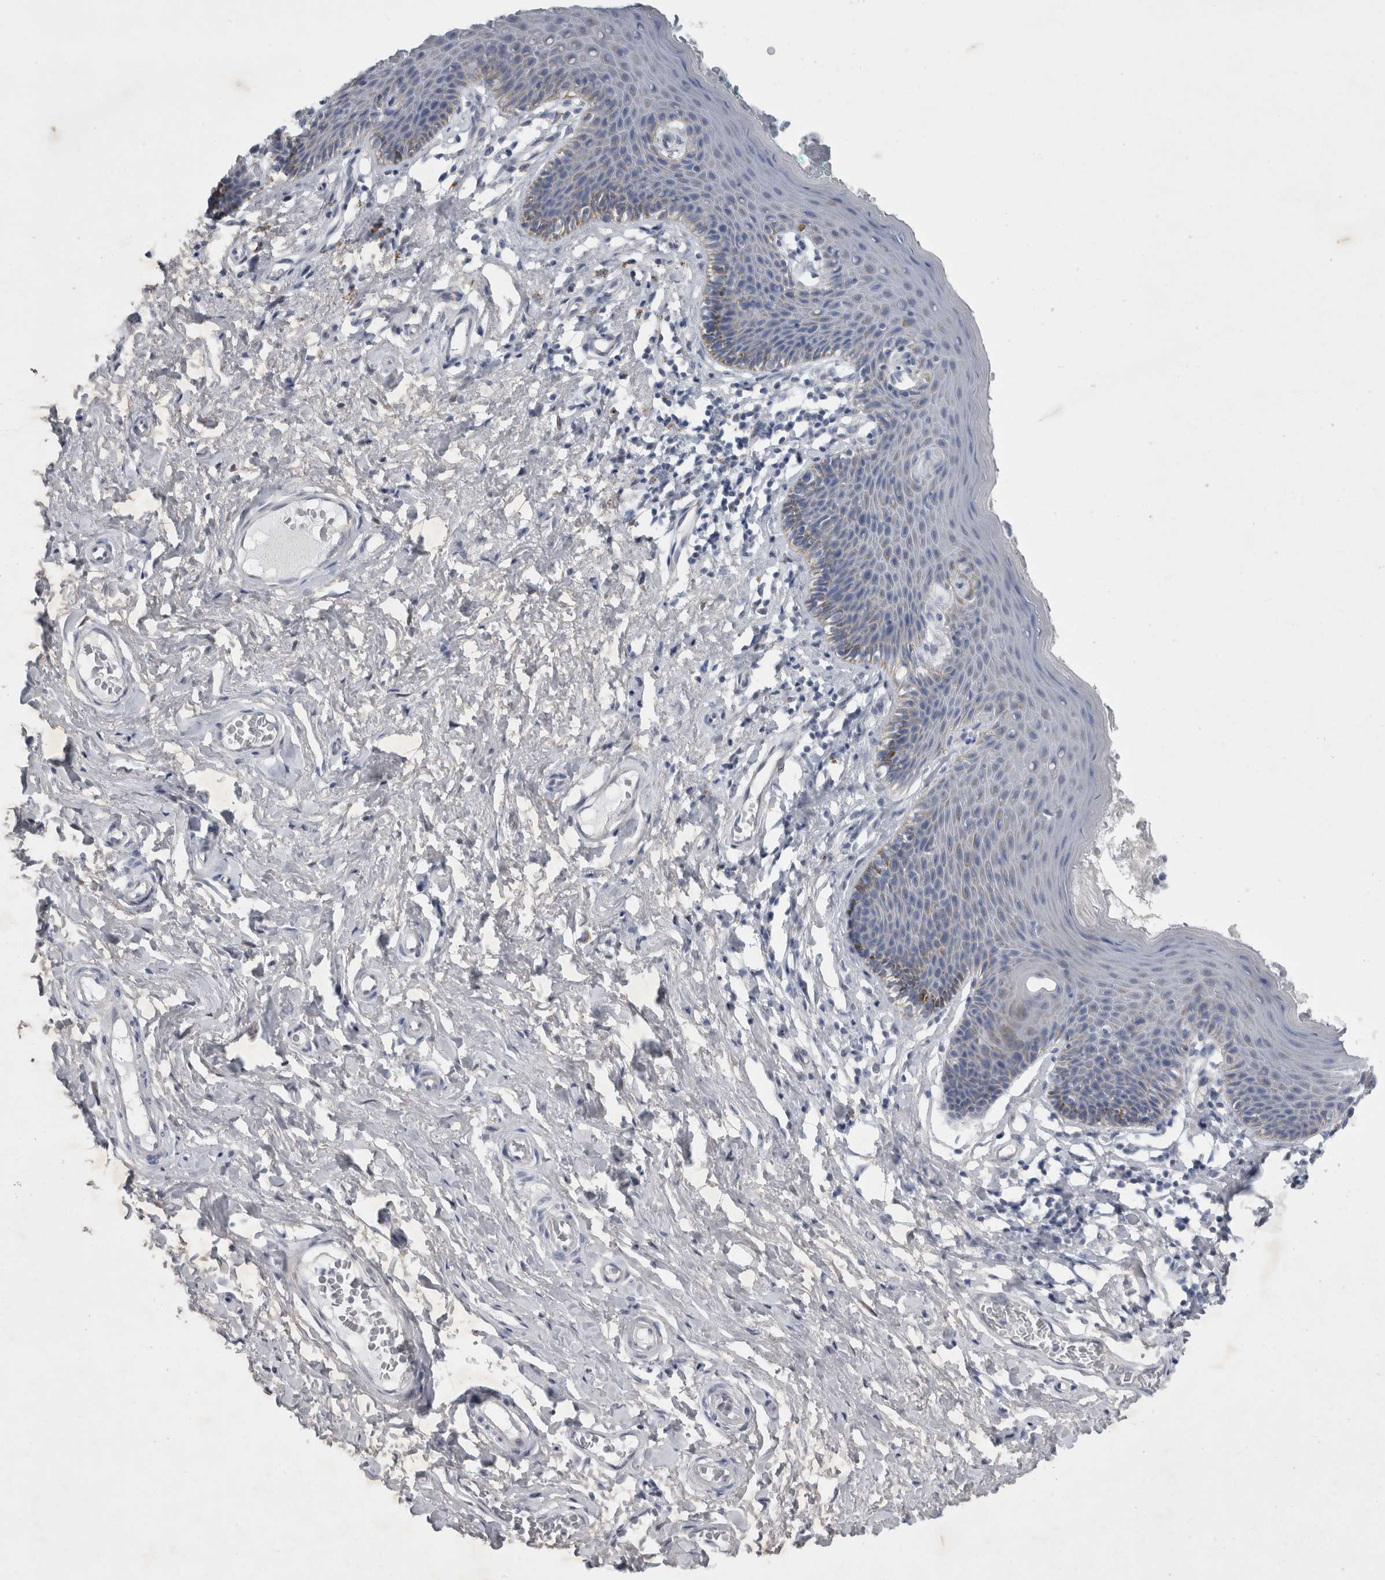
{"staining": {"intensity": "moderate", "quantity": "<25%", "location": "cytoplasmic/membranous"}, "tissue": "skin", "cell_type": "Epidermal cells", "image_type": "normal", "snomed": [{"axis": "morphology", "description": "Normal tissue, NOS"}, {"axis": "topography", "description": "Vulva"}], "caption": "A low amount of moderate cytoplasmic/membranous staining is present in approximately <25% of epidermal cells in unremarkable skin.", "gene": "FXYD7", "patient": {"sex": "female", "age": 66}}